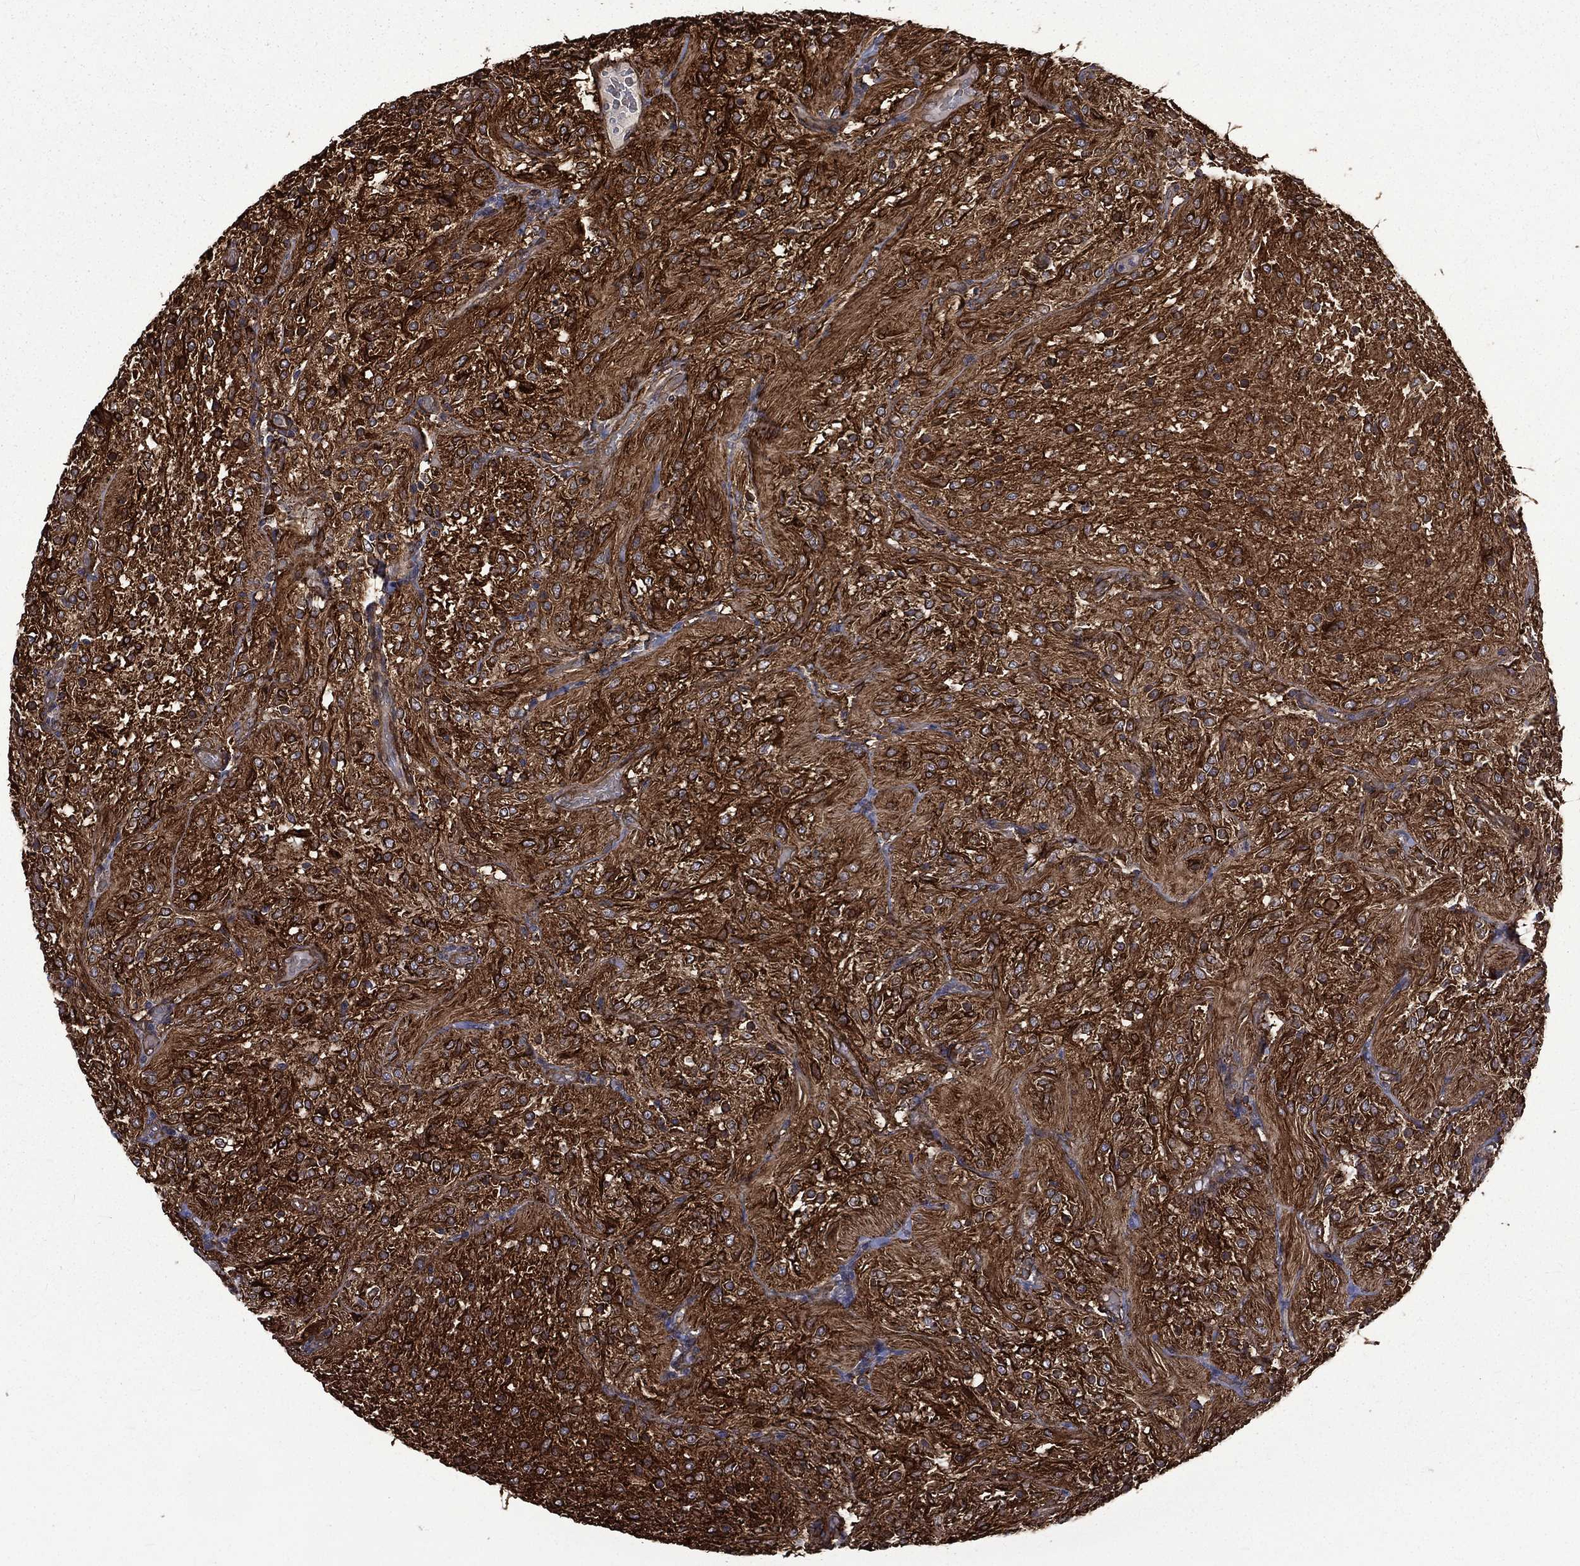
{"staining": {"intensity": "strong", "quantity": ">75%", "location": "cytoplasmic/membranous"}, "tissue": "glioma", "cell_type": "Tumor cells", "image_type": "cancer", "snomed": [{"axis": "morphology", "description": "Glioma, malignant, Low grade"}, {"axis": "topography", "description": "Brain"}], "caption": "Tumor cells display high levels of strong cytoplasmic/membranous expression in about >75% of cells in malignant glioma (low-grade).", "gene": "PPFIBP1", "patient": {"sex": "male", "age": 3}}